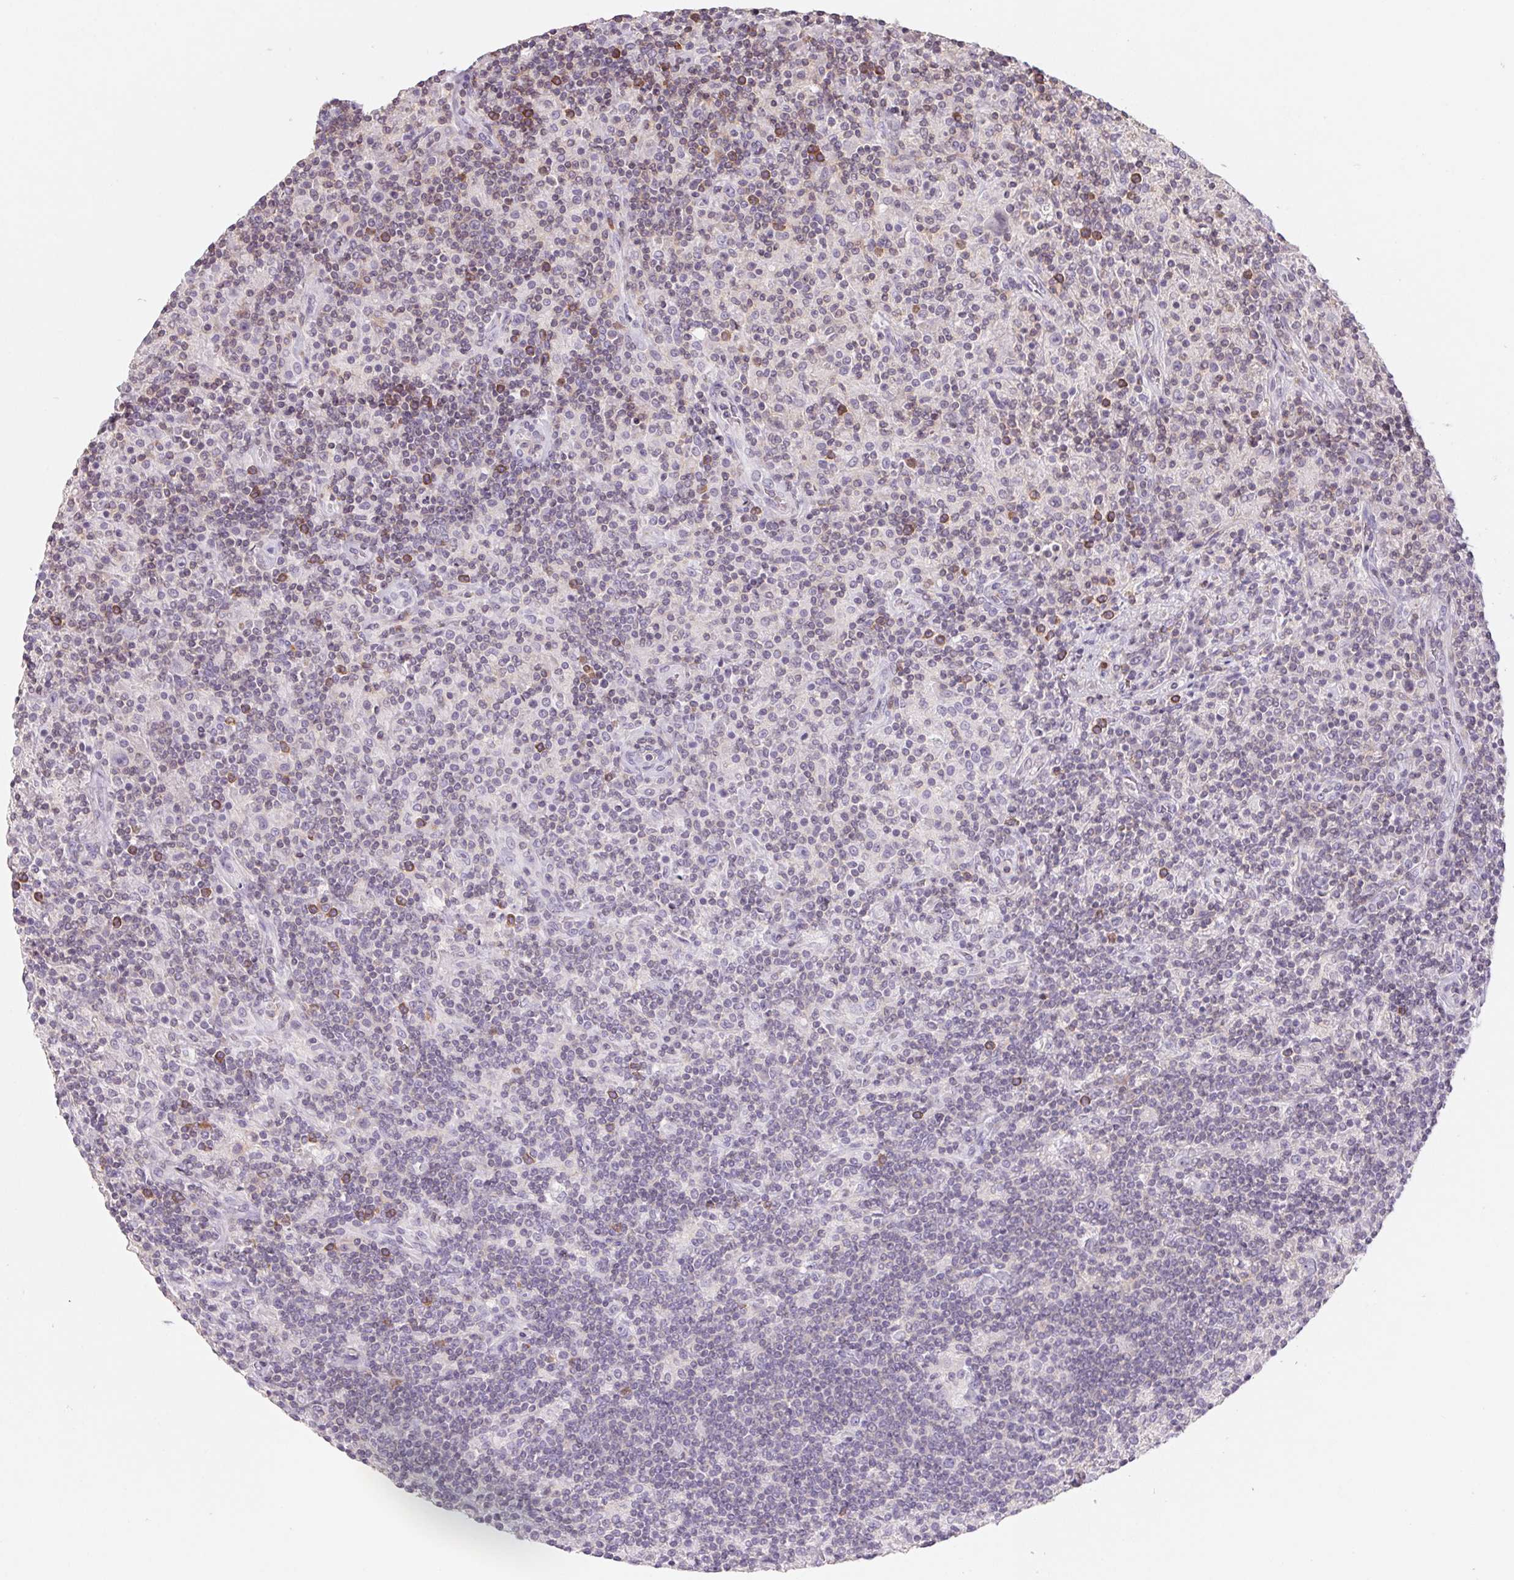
{"staining": {"intensity": "negative", "quantity": "none", "location": "none"}, "tissue": "lymphoma", "cell_type": "Tumor cells", "image_type": "cancer", "snomed": [{"axis": "morphology", "description": "Hodgkin's disease, NOS"}, {"axis": "topography", "description": "Lymph node"}], "caption": "DAB (3,3'-diaminobenzidine) immunohistochemical staining of Hodgkin's disease exhibits no significant expression in tumor cells.", "gene": "KIF26A", "patient": {"sex": "male", "age": 70}}